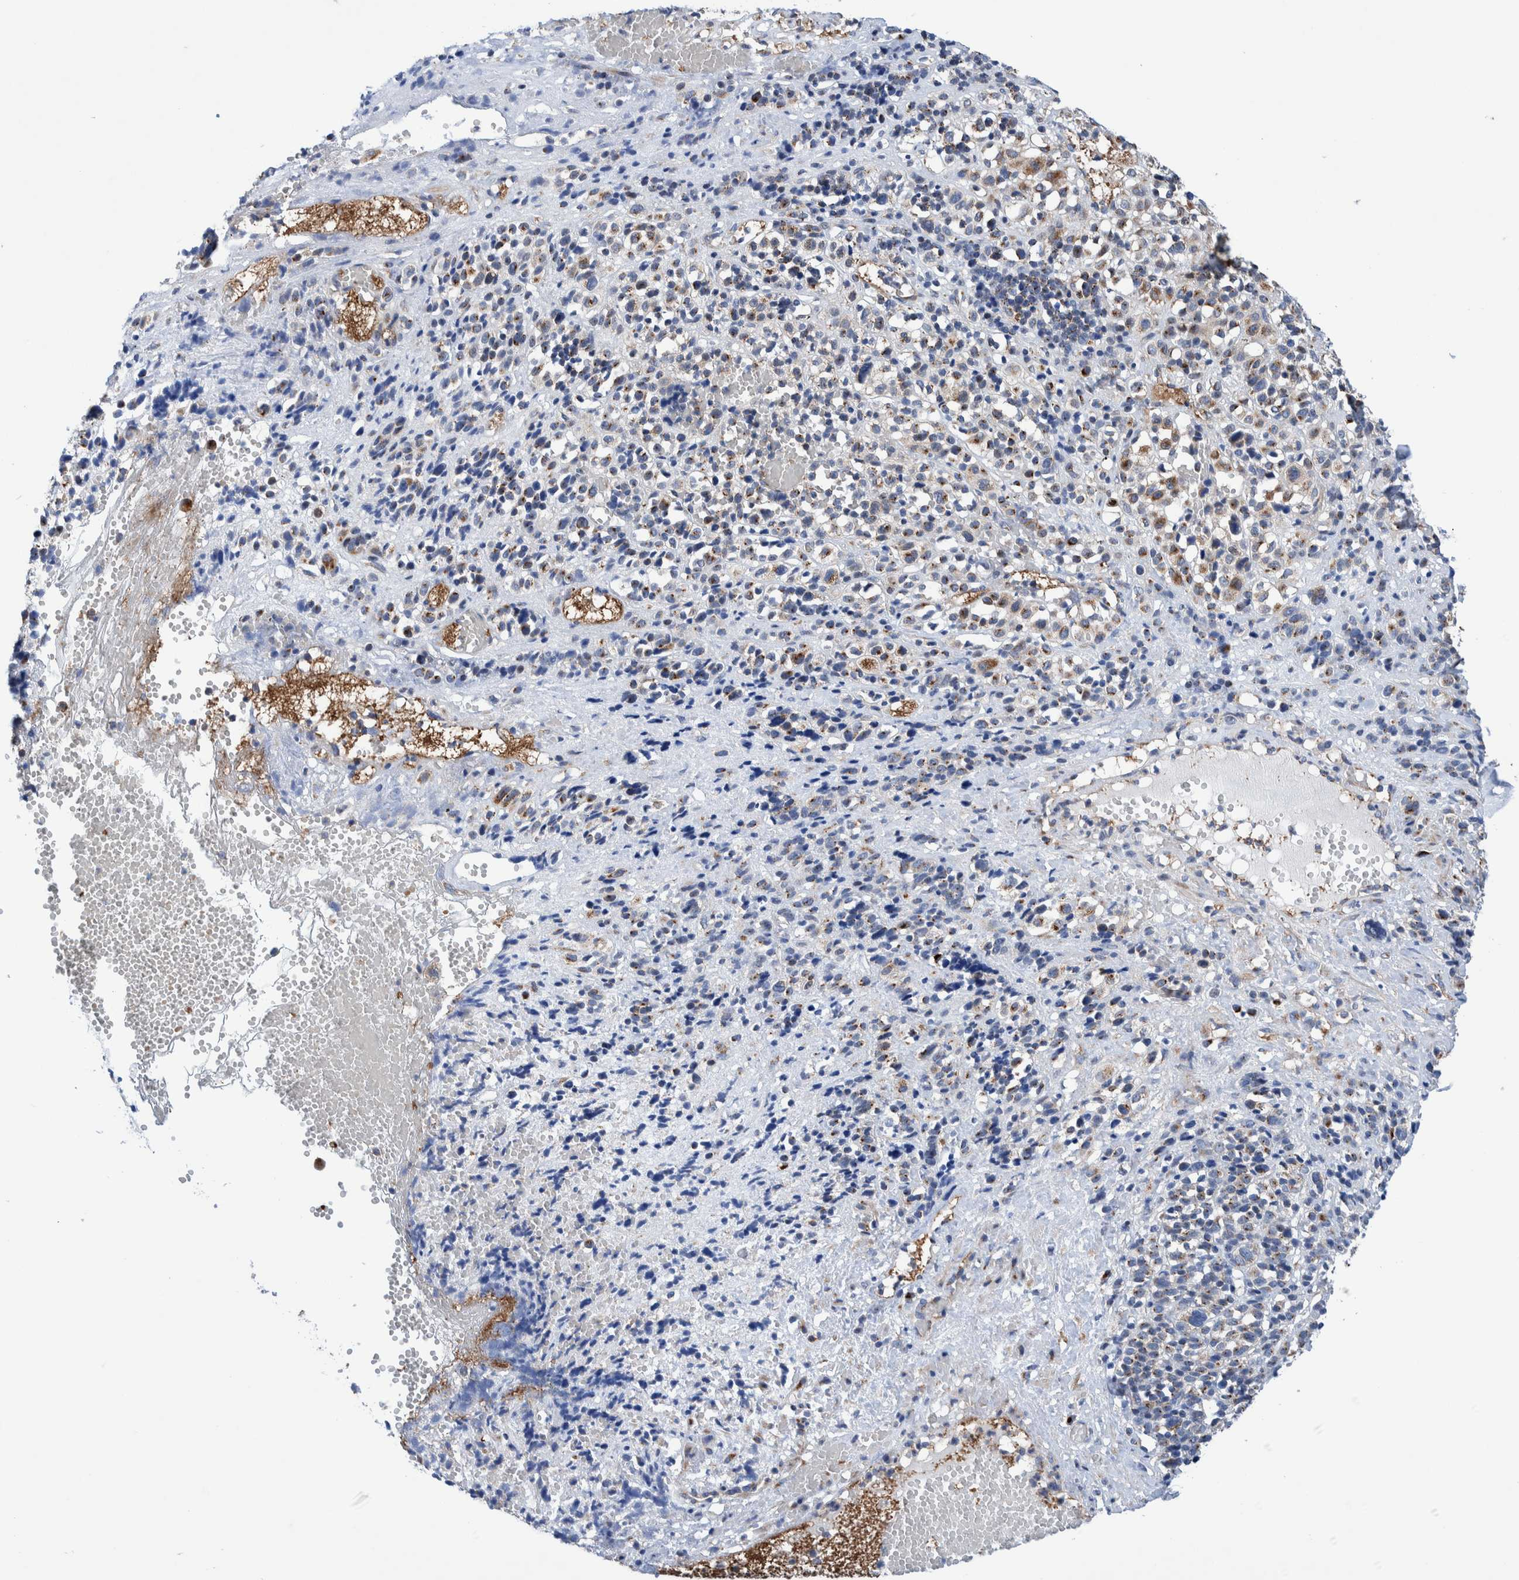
{"staining": {"intensity": "moderate", "quantity": "25%-75%", "location": "cytoplasmic/membranous"}, "tissue": "melanoma", "cell_type": "Tumor cells", "image_type": "cancer", "snomed": [{"axis": "morphology", "description": "Malignant melanoma, Metastatic site"}, {"axis": "topography", "description": "Skin"}], "caption": "Tumor cells exhibit medium levels of moderate cytoplasmic/membranous expression in approximately 25%-75% of cells in human melanoma.", "gene": "TRIM58", "patient": {"sex": "female", "age": 74}}